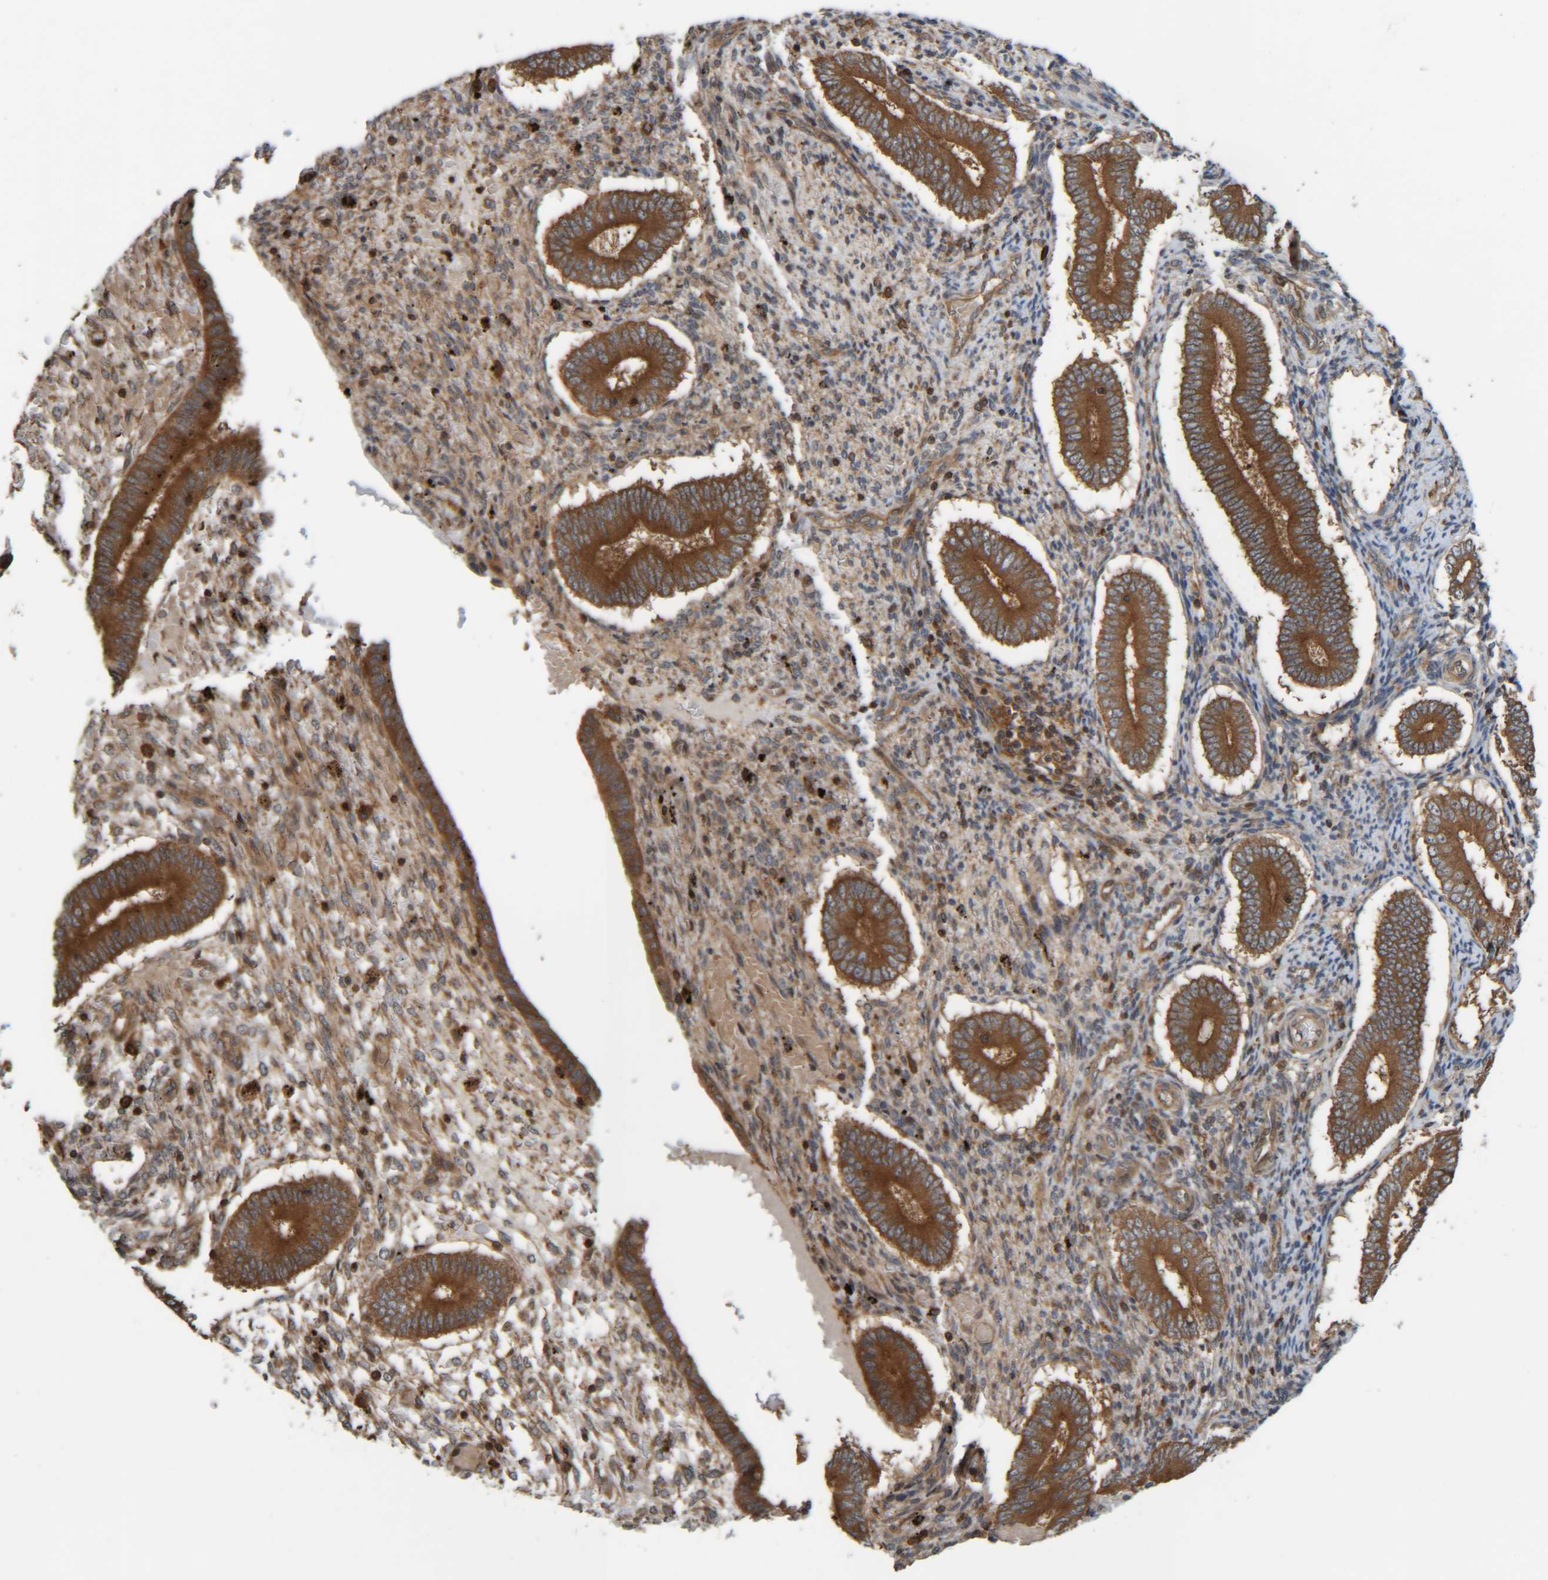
{"staining": {"intensity": "moderate", "quantity": "25%-75%", "location": "cytoplasmic/membranous"}, "tissue": "endometrium", "cell_type": "Cells in endometrial stroma", "image_type": "normal", "snomed": [{"axis": "morphology", "description": "Normal tissue, NOS"}, {"axis": "topography", "description": "Endometrium"}], "caption": "The micrograph exhibits a brown stain indicating the presence of a protein in the cytoplasmic/membranous of cells in endometrial stroma in endometrium.", "gene": "CCDC57", "patient": {"sex": "female", "age": 42}}